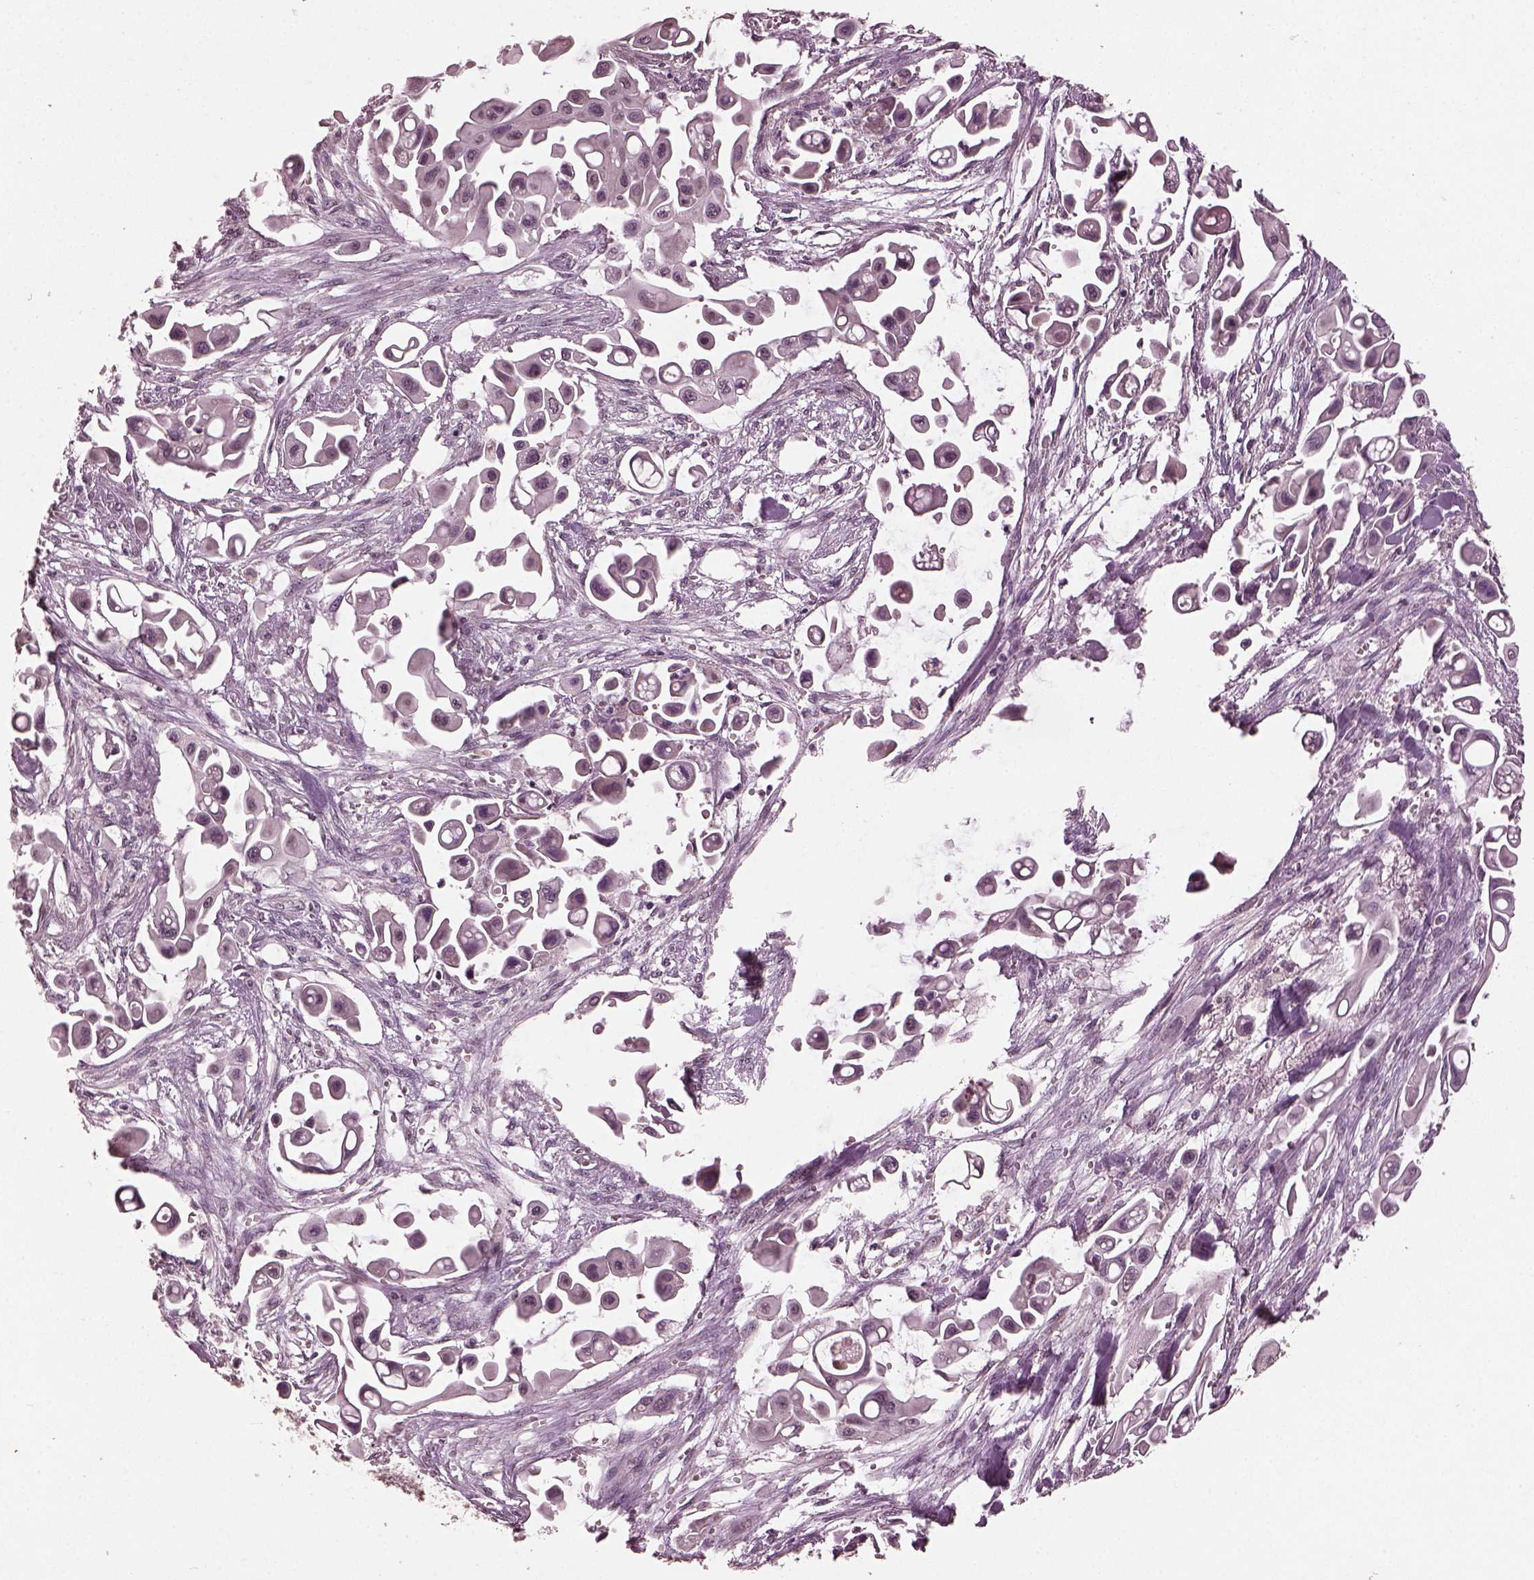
{"staining": {"intensity": "negative", "quantity": "none", "location": "none"}, "tissue": "pancreatic cancer", "cell_type": "Tumor cells", "image_type": "cancer", "snomed": [{"axis": "morphology", "description": "Adenocarcinoma, NOS"}, {"axis": "topography", "description": "Pancreas"}], "caption": "This micrograph is of pancreatic cancer stained with immunohistochemistry to label a protein in brown with the nuclei are counter-stained blue. There is no positivity in tumor cells.", "gene": "IL18RAP", "patient": {"sex": "male", "age": 50}}